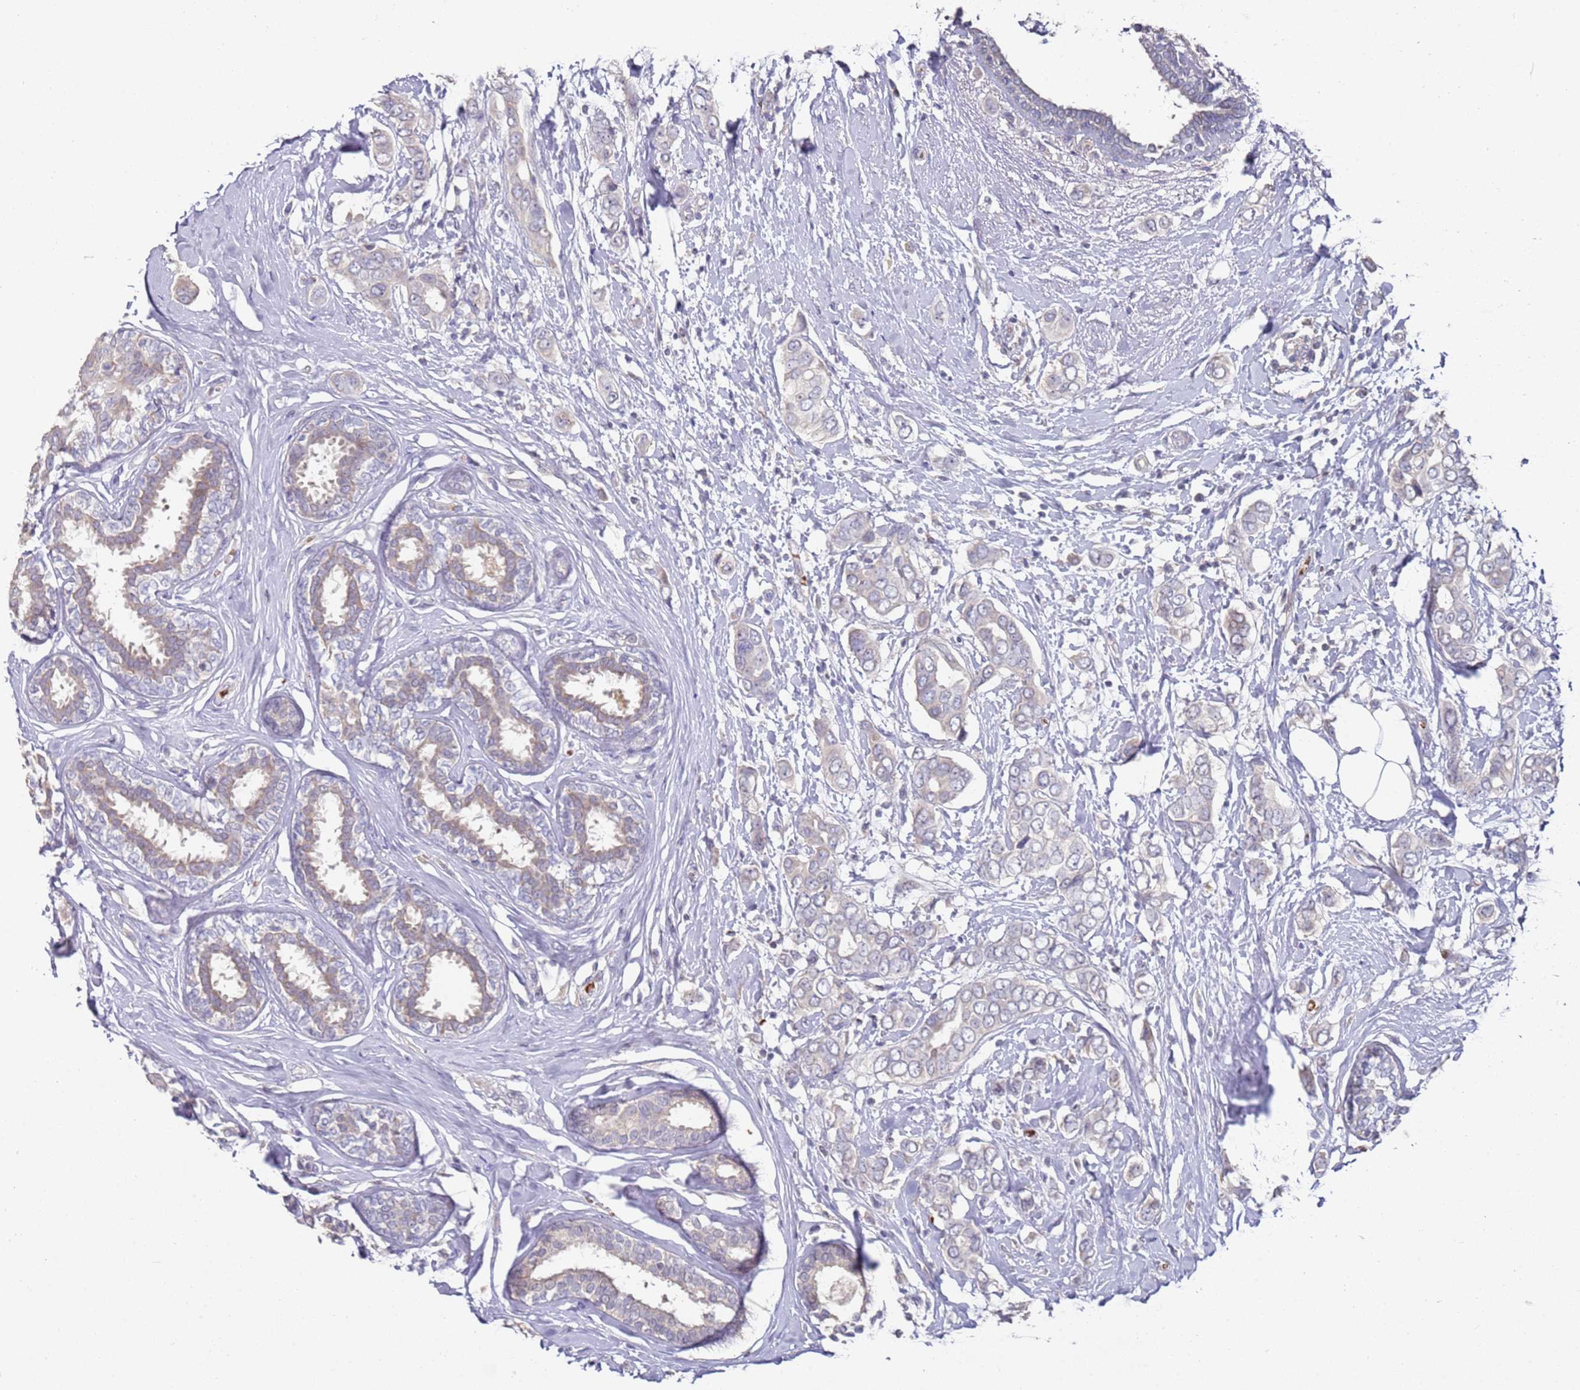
{"staining": {"intensity": "negative", "quantity": "none", "location": "none"}, "tissue": "breast cancer", "cell_type": "Tumor cells", "image_type": "cancer", "snomed": [{"axis": "morphology", "description": "Lobular carcinoma"}, {"axis": "topography", "description": "Breast"}], "caption": "A histopathology image of breast cancer stained for a protein exhibits no brown staining in tumor cells. (DAB immunohistochemistry visualized using brightfield microscopy, high magnification).", "gene": "LACC1", "patient": {"sex": "female", "age": 51}}